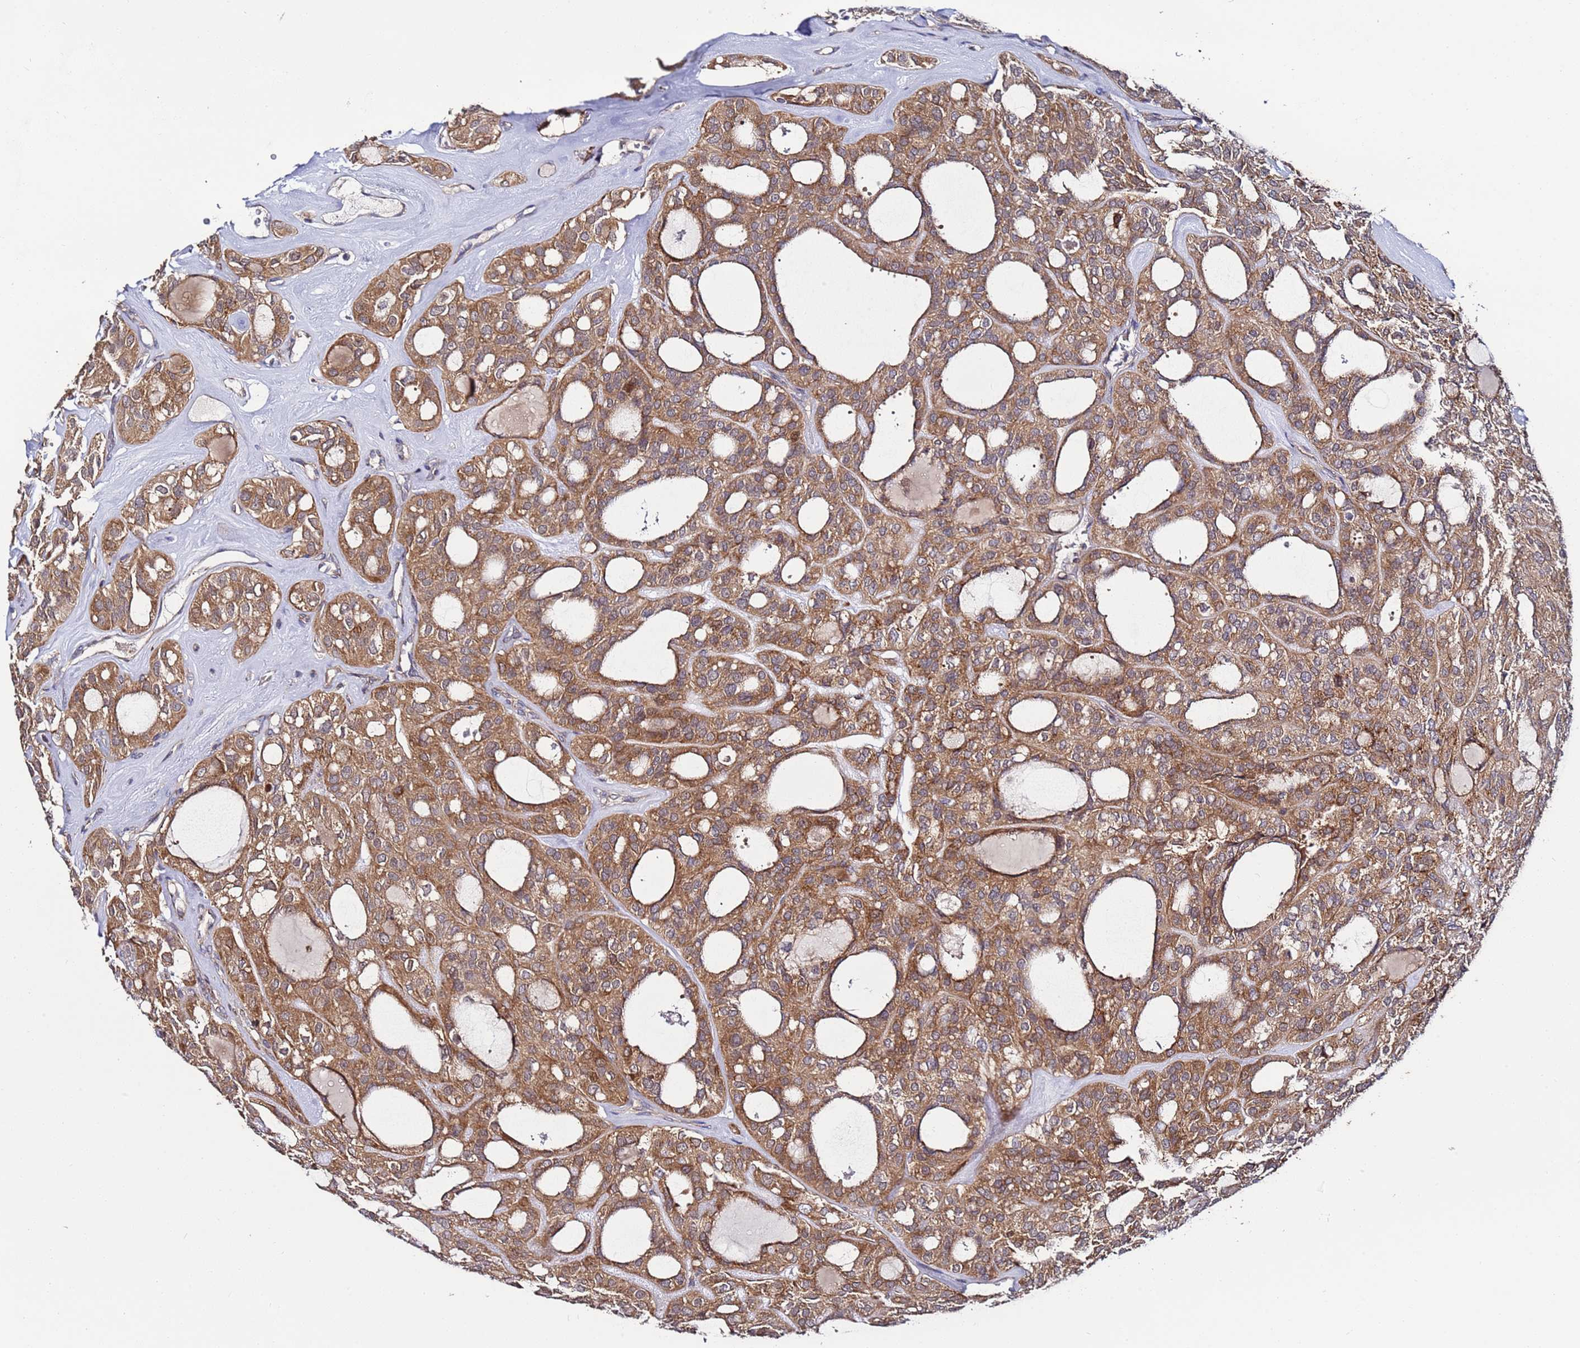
{"staining": {"intensity": "moderate", "quantity": ">75%", "location": "cytoplasmic/membranous"}, "tissue": "thyroid cancer", "cell_type": "Tumor cells", "image_type": "cancer", "snomed": [{"axis": "morphology", "description": "Follicular adenoma carcinoma, NOS"}, {"axis": "topography", "description": "Thyroid gland"}], "caption": "Immunohistochemistry of thyroid cancer (follicular adenoma carcinoma) shows medium levels of moderate cytoplasmic/membranous expression in approximately >75% of tumor cells.", "gene": "TMEM176B", "patient": {"sex": "male", "age": 75}}